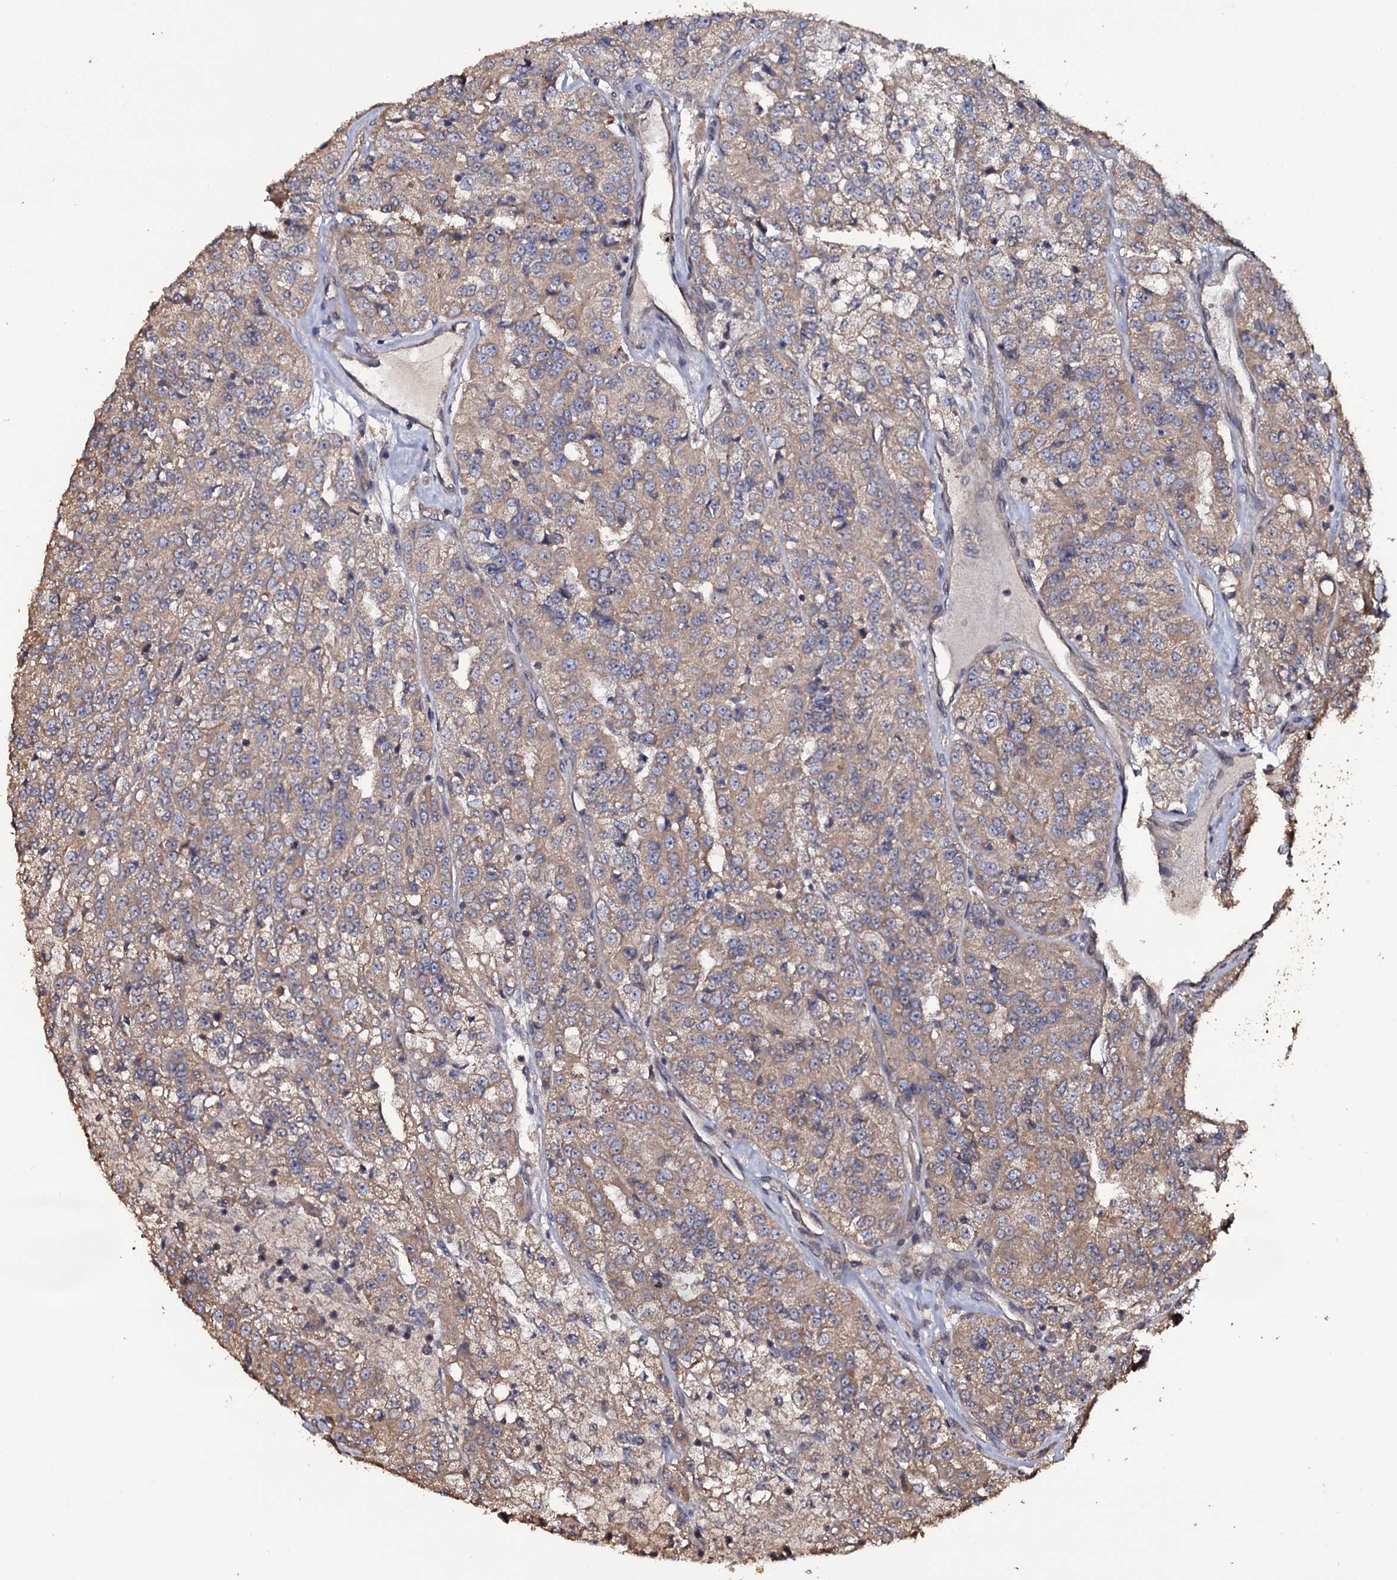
{"staining": {"intensity": "moderate", "quantity": ">75%", "location": "cytoplasmic/membranous"}, "tissue": "renal cancer", "cell_type": "Tumor cells", "image_type": "cancer", "snomed": [{"axis": "morphology", "description": "Adenocarcinoma, NOS"}, {"axis": "topography", "description": "Kidney"}], "caption": "A medium amount of moderate cytoplasmic/membranous positivity is seen in about >75% of tumor cells in renal adenocarcinoma tissue.", "gene": "TTC23", "patient": {"sex": "female", "age": 63}}